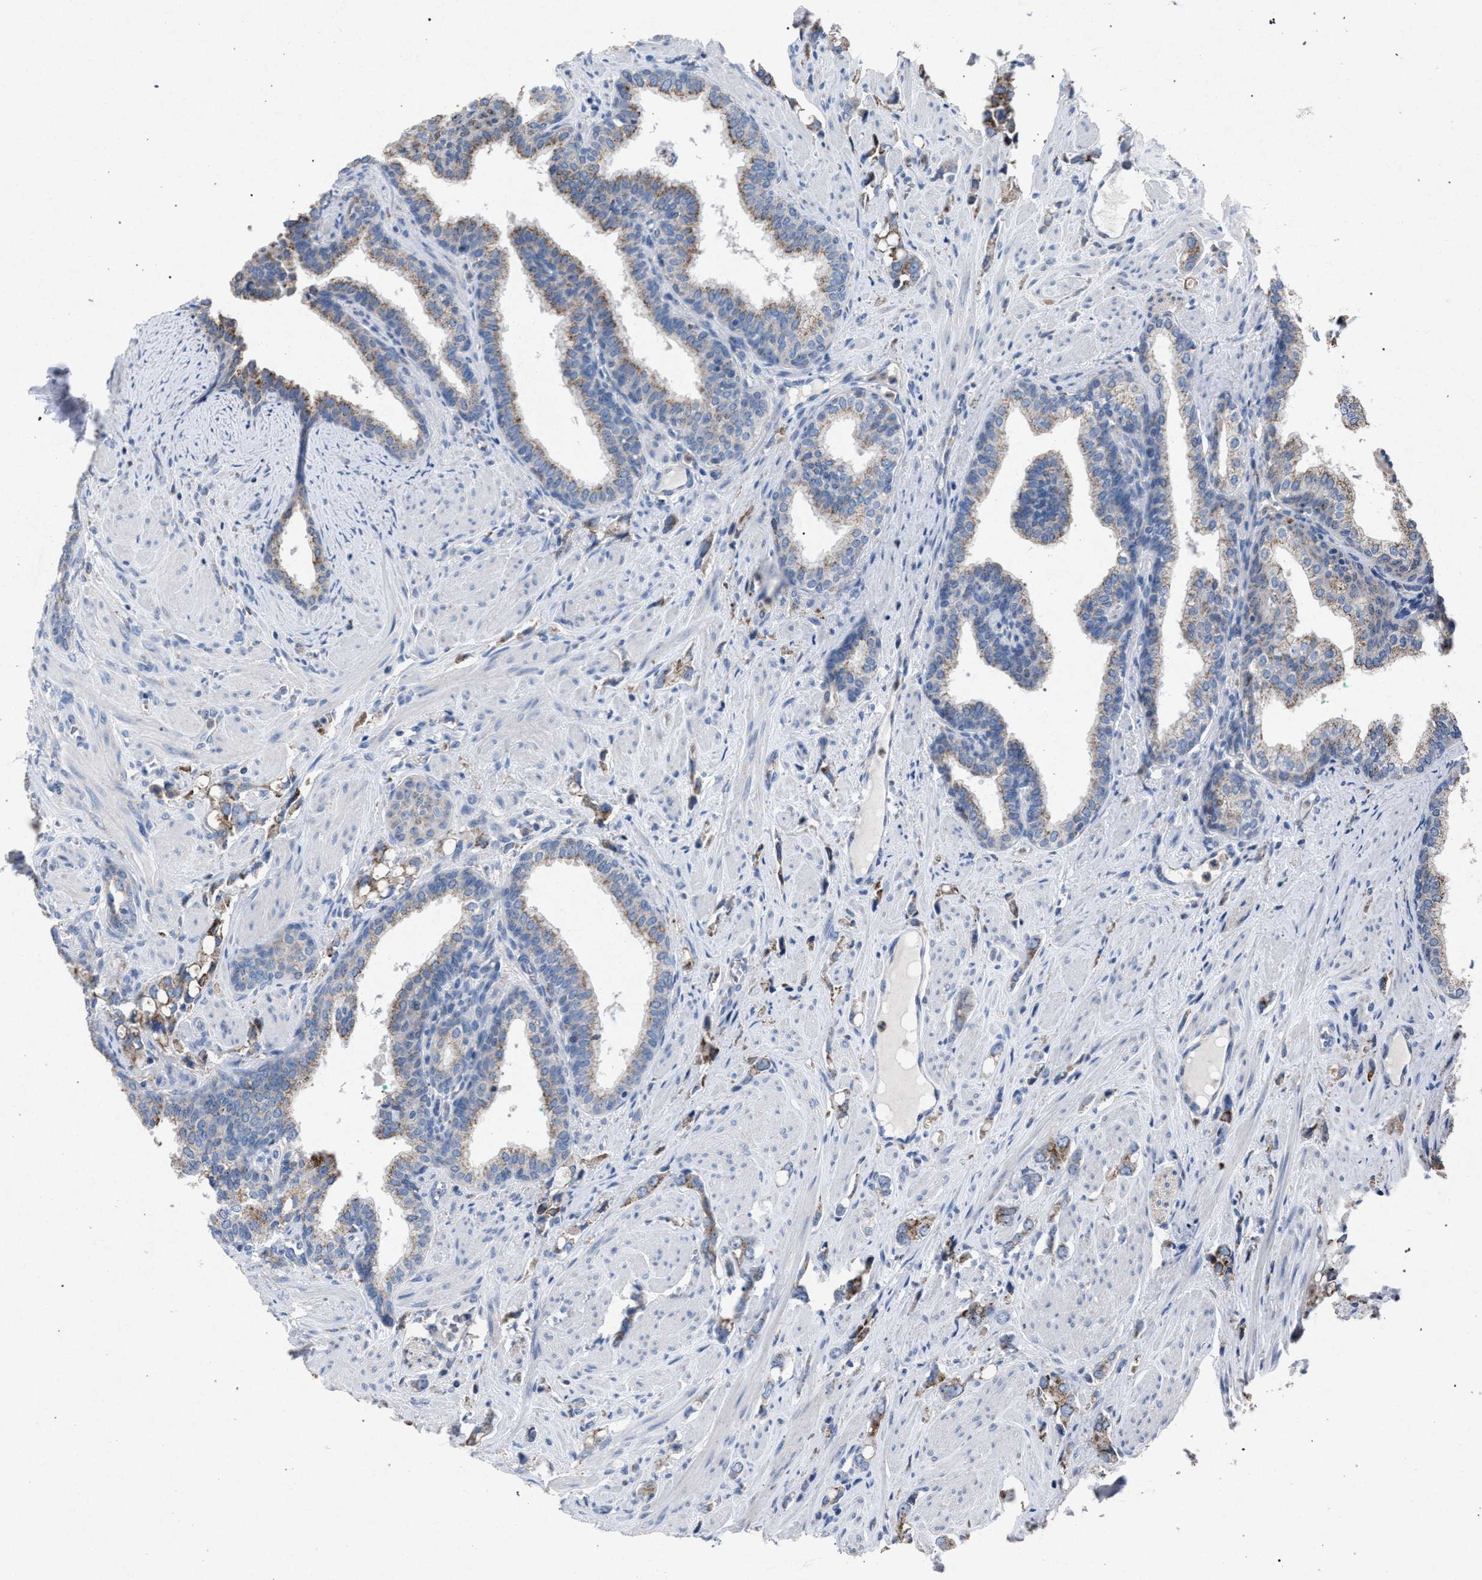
{"staining": {"intensity": "moderate", "quantity": ">75%", "location": "cytoplasmic/membranous"}, "tissue": "prostate cancer", "cell_type": "Tumor cells", "image_type": "cancer", "snomed": [{"axis": "morphology", "description": "Adenocarcinoma, High grade"}, {"axis": "topography", "description": "Prostate"}], "caption": "A photomicrograph of human adenocarcinoma (high-grade) (prostate) stained for a protein displays moderate cytoplasmic/membranous brown staining in tumor cells. (Stains: DAB in brown, nuclei in blue, Microscopy: brightfield microscopy at high magnification).", "gene": "HSD17B4", "patient": {"sex": "male", "age": 52}}